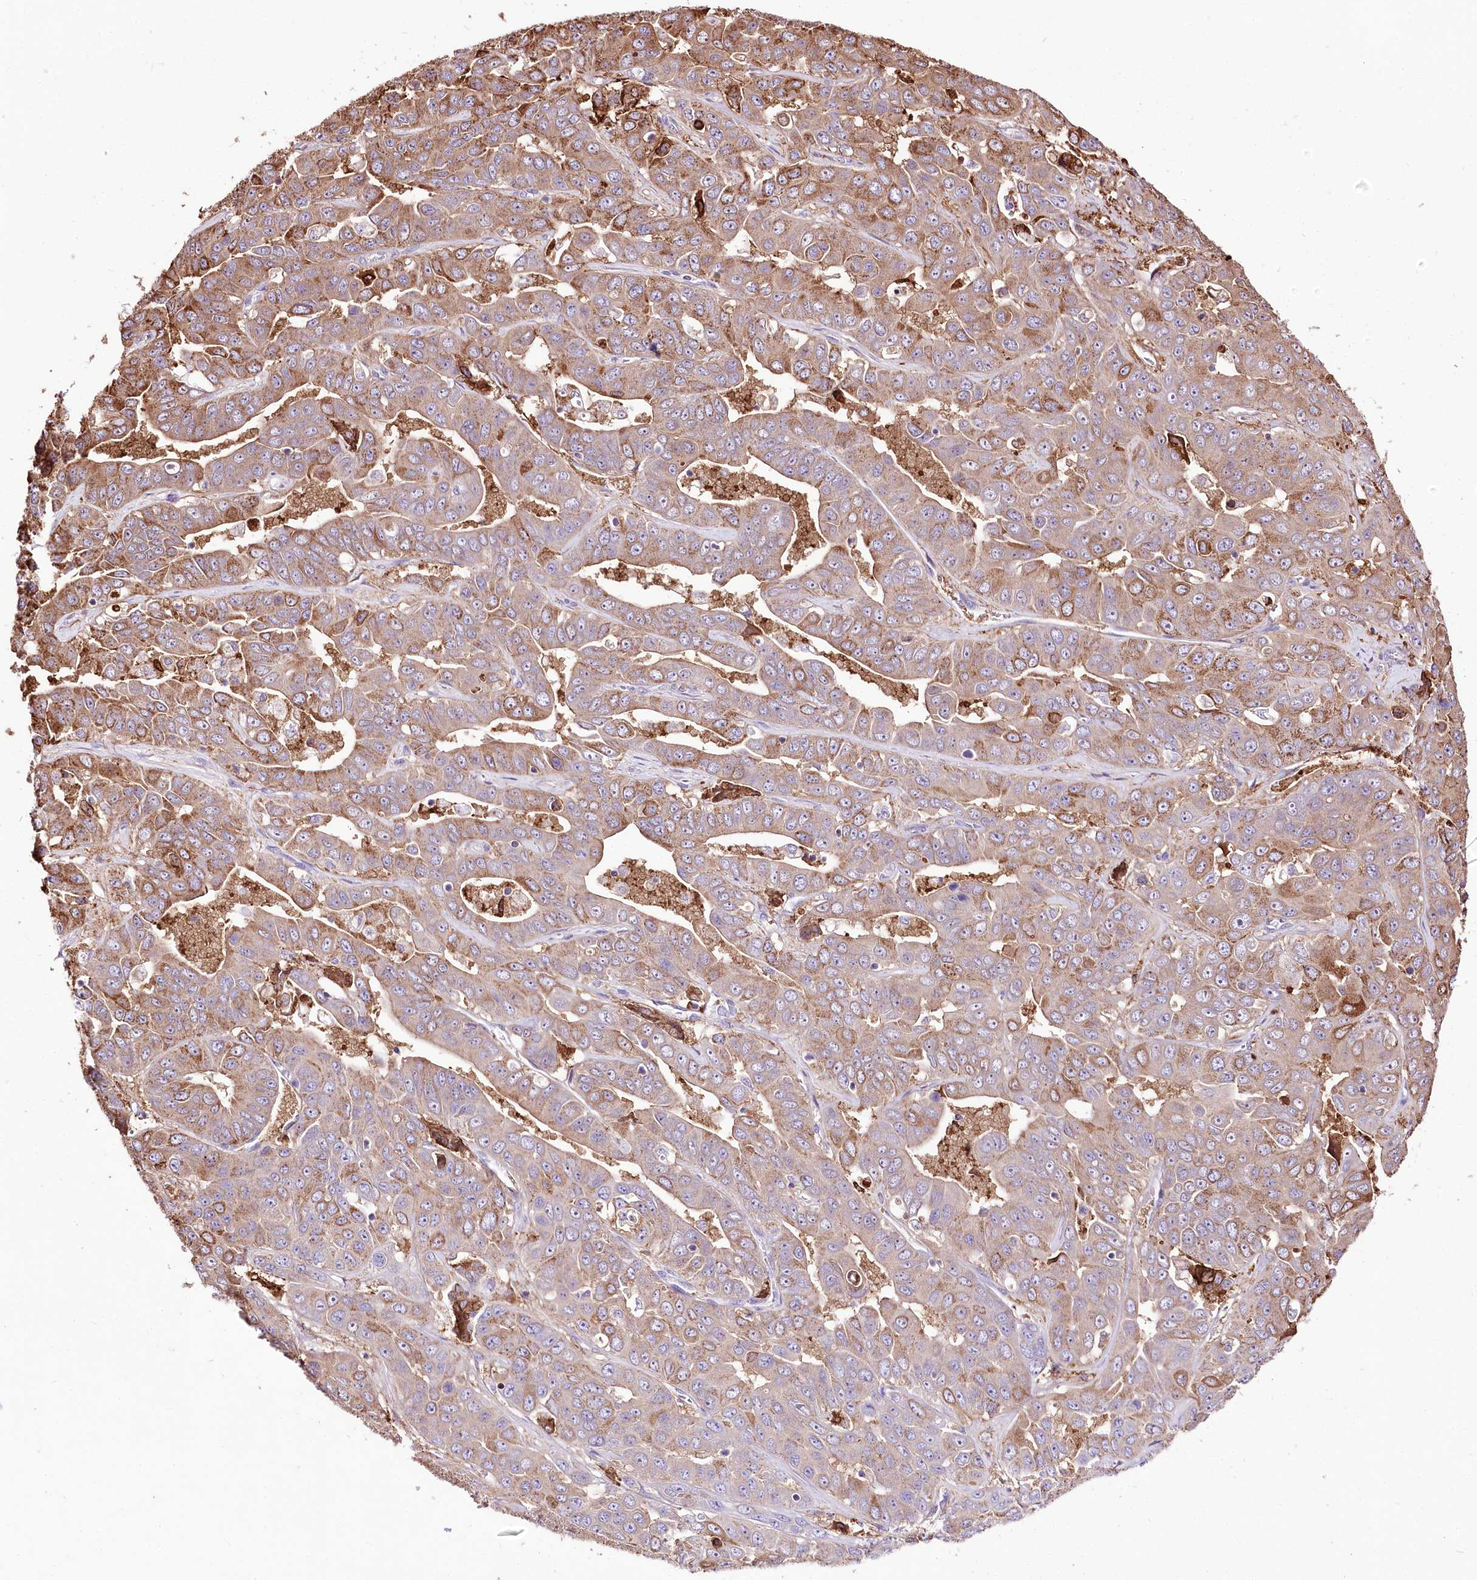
{"staining": {"intensity": "moderate", "quantity": "25%-75%", "location": "cytoplasmic/membranous"}, "tissue": "liver cancer", "cell_type": "Tumor cells", "image_type": "cancer", "snomed": [{"axis": "morphology", "description": "Cholangiocarcinoma"}, {"axis": "topography", "description": "Liver"}], "caption": "Immunohistochemistry (IHC) photomicrograph of liver cancer stained for a protein (brown), which displays medium levels of moderate cytoplasmic/membranous positivity in about 25%-75% of tumor cells.", "gene": "UGP2", "patient": {"sex": "female", "age": 52}}